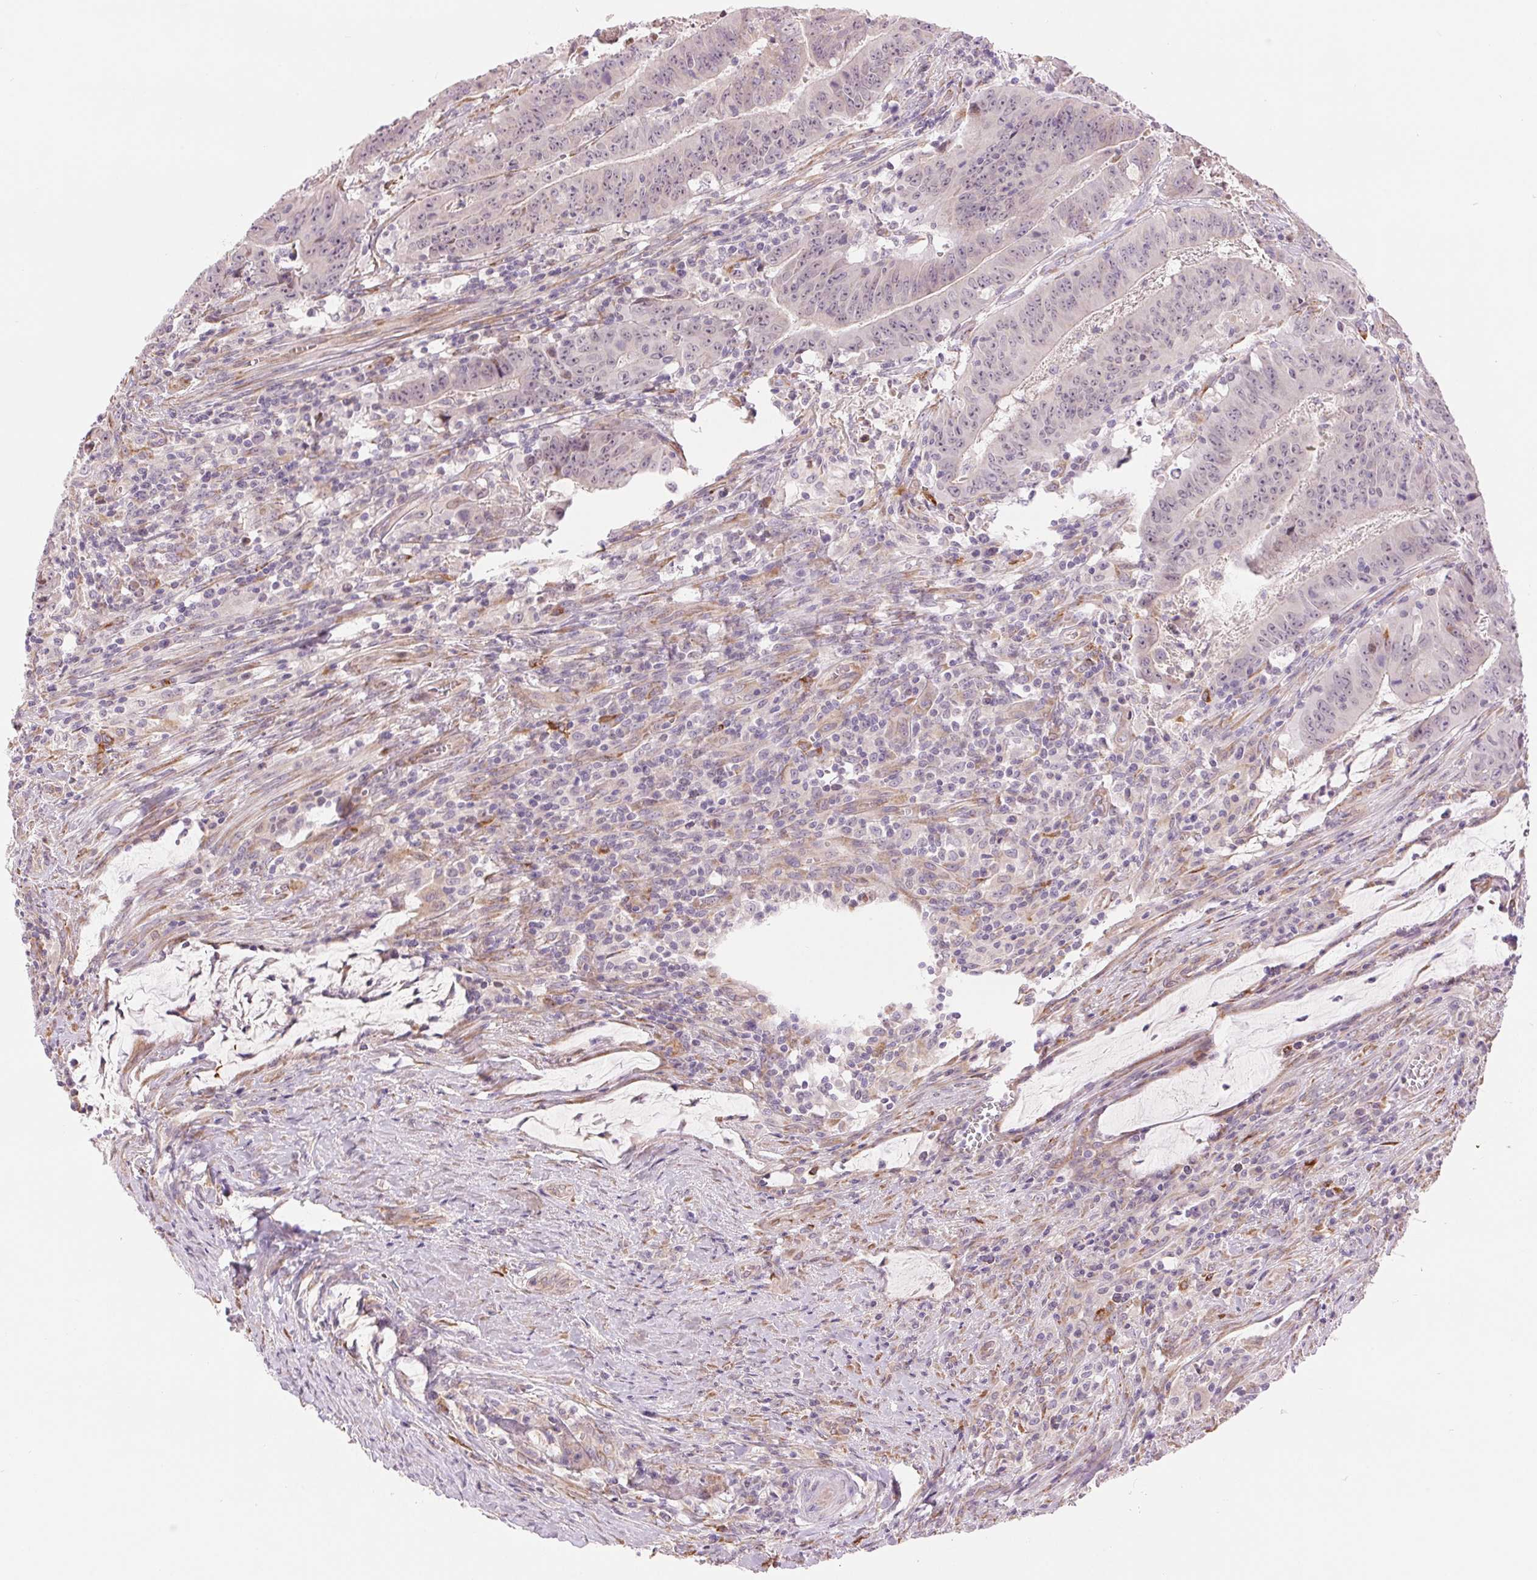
{"staining": {"intensity": "weak", "quantity": "<25%", "location": "nuclear"}, "tissue": "colorectal cancer", "cell_type": "Tumor cells", "image_type": "cancer", "snomed": [{"axis": "morphology", "description": "Adenocarcinoma, NOS"}, {"axis": "topography", "description": "Colon"}], "caption": "Immunohistochemistry histopathology image of human colorectal adenocarcinoma stained for a protein (brown), which reveals no positivity in tumor cells.", "gene": "METTL17", "patient": {"sex": "male", "age": 33}}